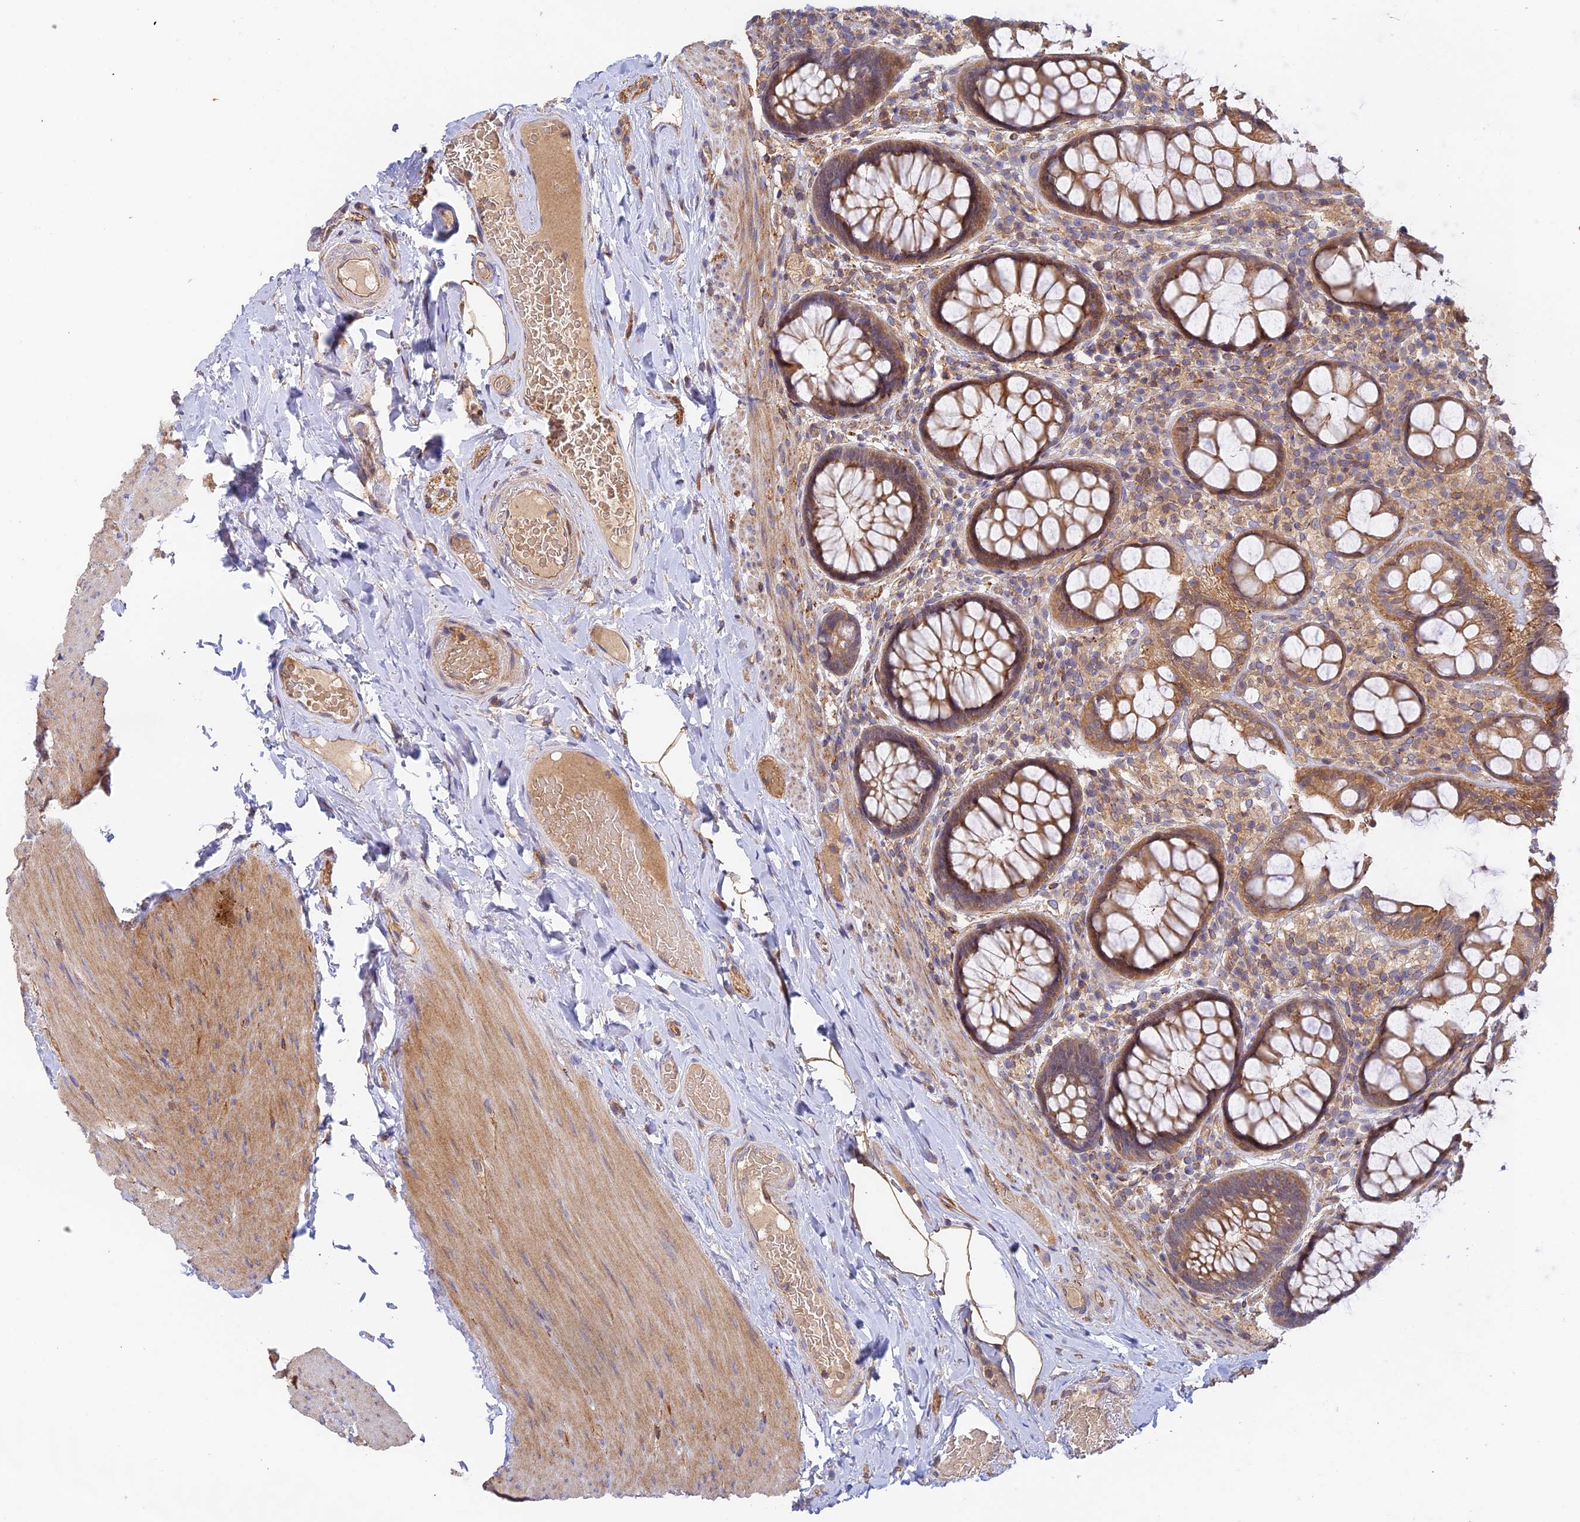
{"staining": {"intensity": "moderate", "quantity": ">75%", "location": "cytoplasmic/membranous"}, "tissue": "rectum", "cell_type": "Glandular cells", "image_type": "normal", "snomed": [{"axis": "morphology", "description": "Normal tissue, NOS"}, {"axis": "topography", "description": "Rectum"}], "caption": "Protein staining of benign rectum exhibits moderate cytoplasmic/membranous positivity in about >75% of glandular cells. (DAB (3,3'-diaminobenzidine) IHC with brightfield microscopy, high magnification).", "gene": "MYO9A", "patient": {"sex": "male", "age": 83}}